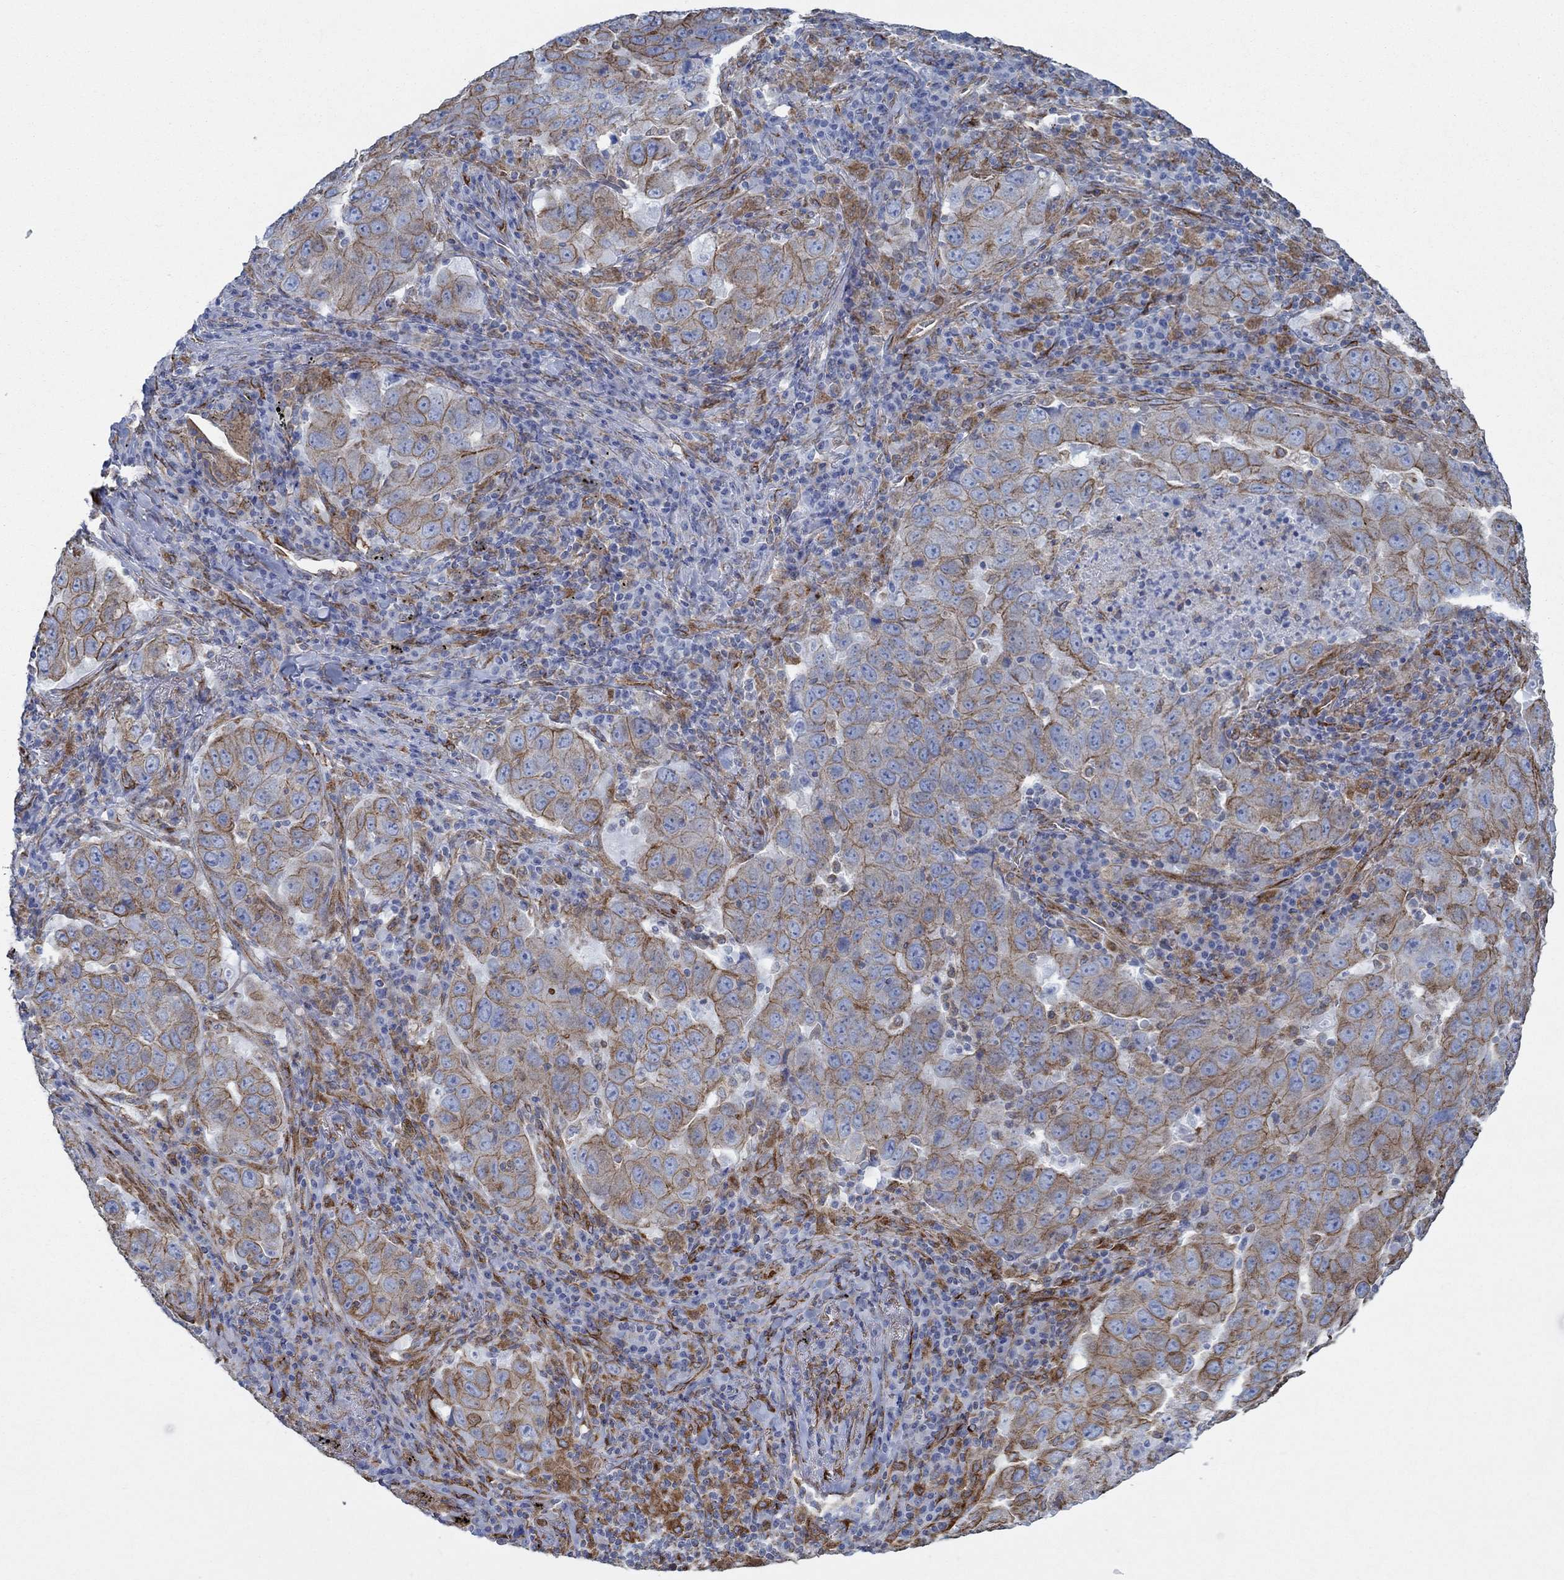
{"staining": {"intensity": "moderate", "quantity": "25%-75%", "location": "cytoplasmic/membranous"}, "tissue": "lung cancer", "cell_type": "Tumor cells", "image_type": "cancer", "snomed": [{"axis": "morphology", "description": "Adenocarcinoma, NOS"}, {"axis": "topography", "description": "Lung"}], "caption": "Lung cancer stained with DAB immunohistochemistry (IHC) exhibits medium levels of moderate cytoplasmic/membranous staining in about 25%-75% of tumor cells. (Stains: DAB in brown, nuclei in blue, Microscopy: brightfield microscopy at high magnification).", "gene": "STC2", "patient": {"sex": "male", "age": 73}}